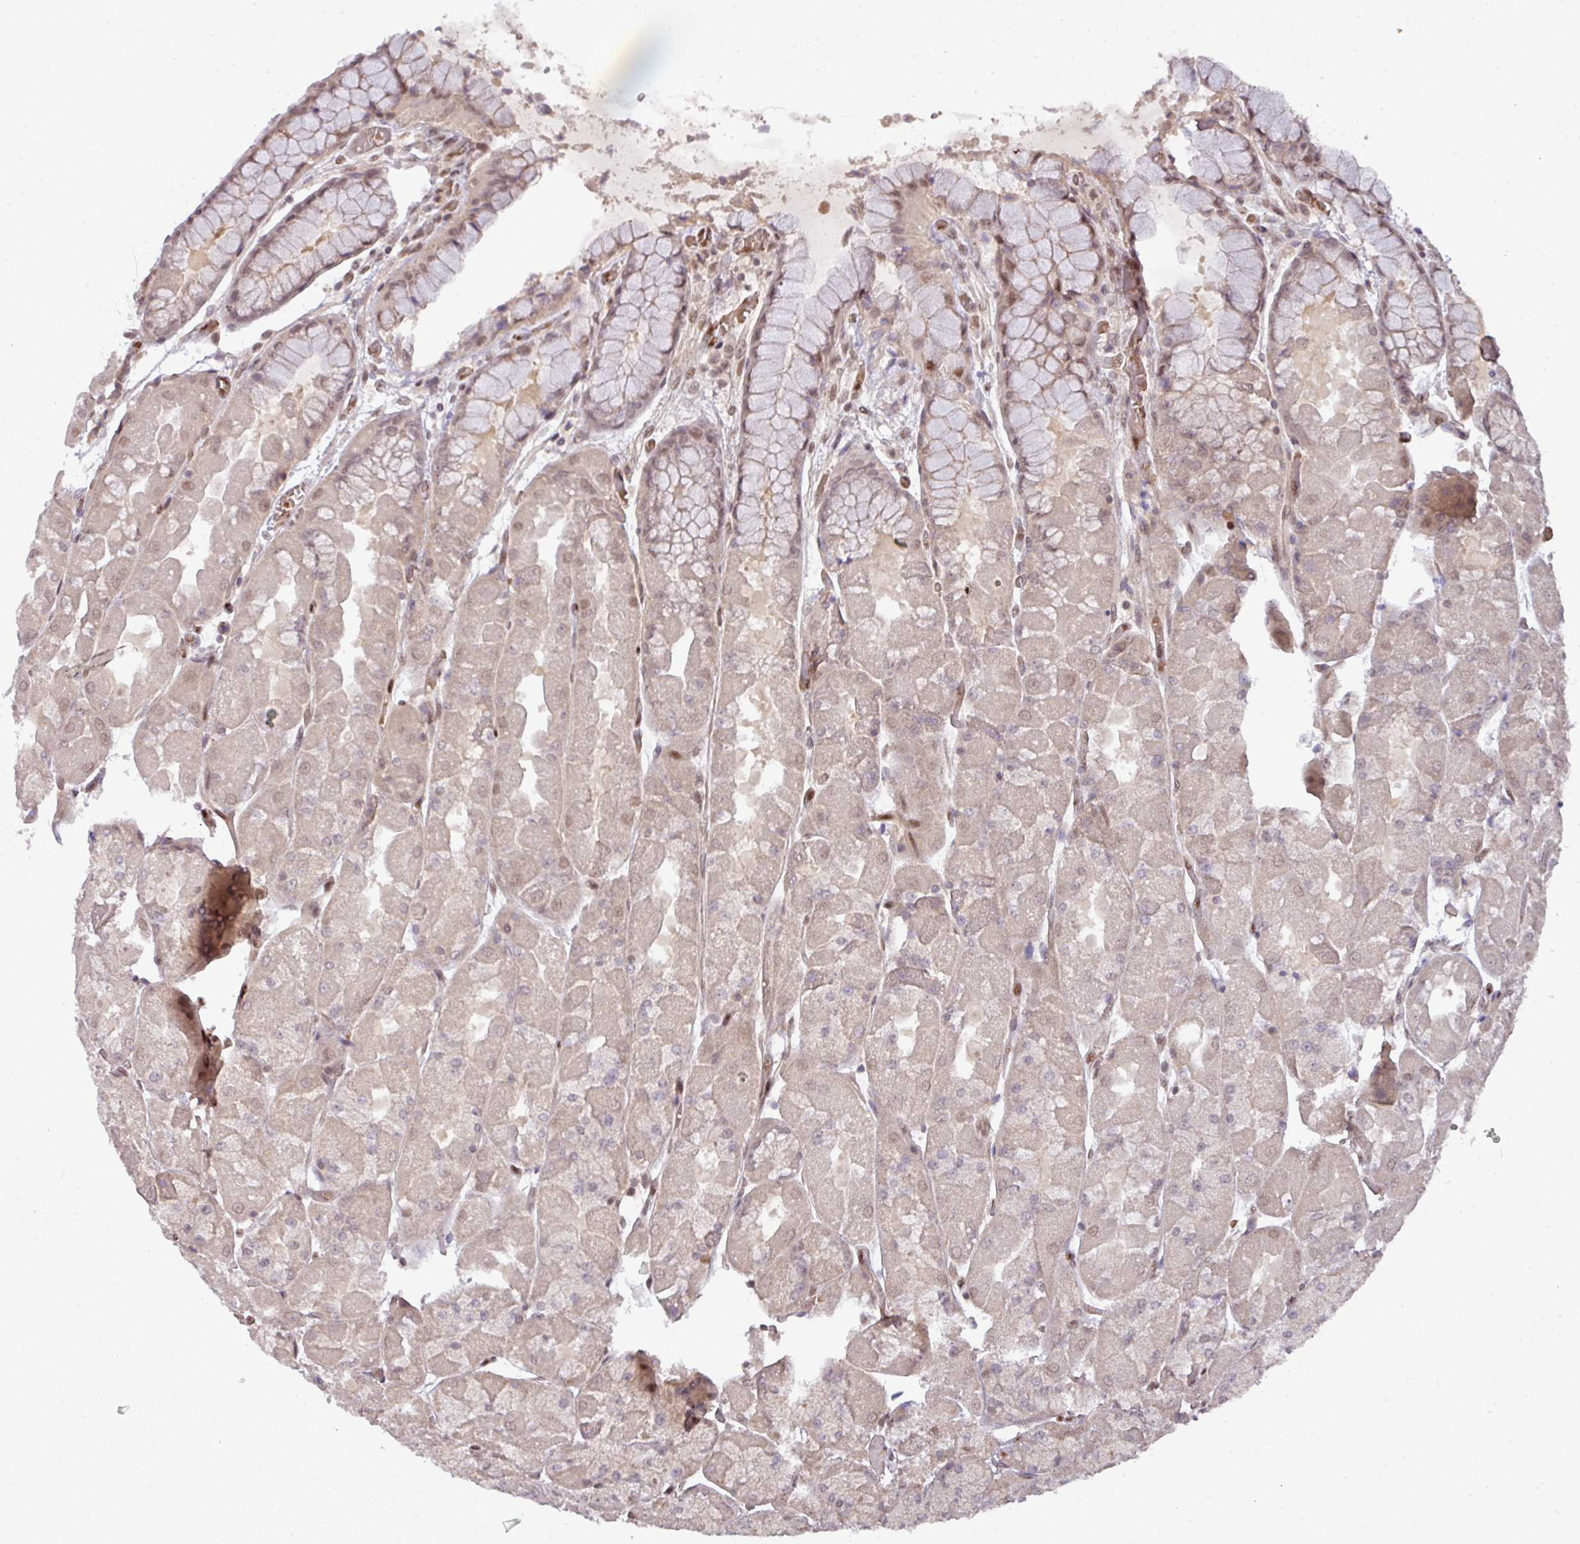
{"staining": {"intensity": "moderate", "quantity": "25%-75%", "location": "nuclear"}, "tissue": "stomach", "cell_type": "Glandular cells", "image_type": "normal", "snomed": [{"axis": "morphology", "description": "Normal tissue, NOS"}, {"axis": "topography", "description": "Stomach"}], "caption": "IHC staining of normal stomach, which displays medium levels of moderate nuclear positivity in approximately 25%-75% of glandular cells indicating moderate nuclear protein staining. The staining was performed using DAB (3,3'-diaminobenzidine) (brown) for protein detection and nuclei were counterstained in hematoxylin (blue).", "gene": "CIC", "patient": {"sex": "female", "age": 61}}